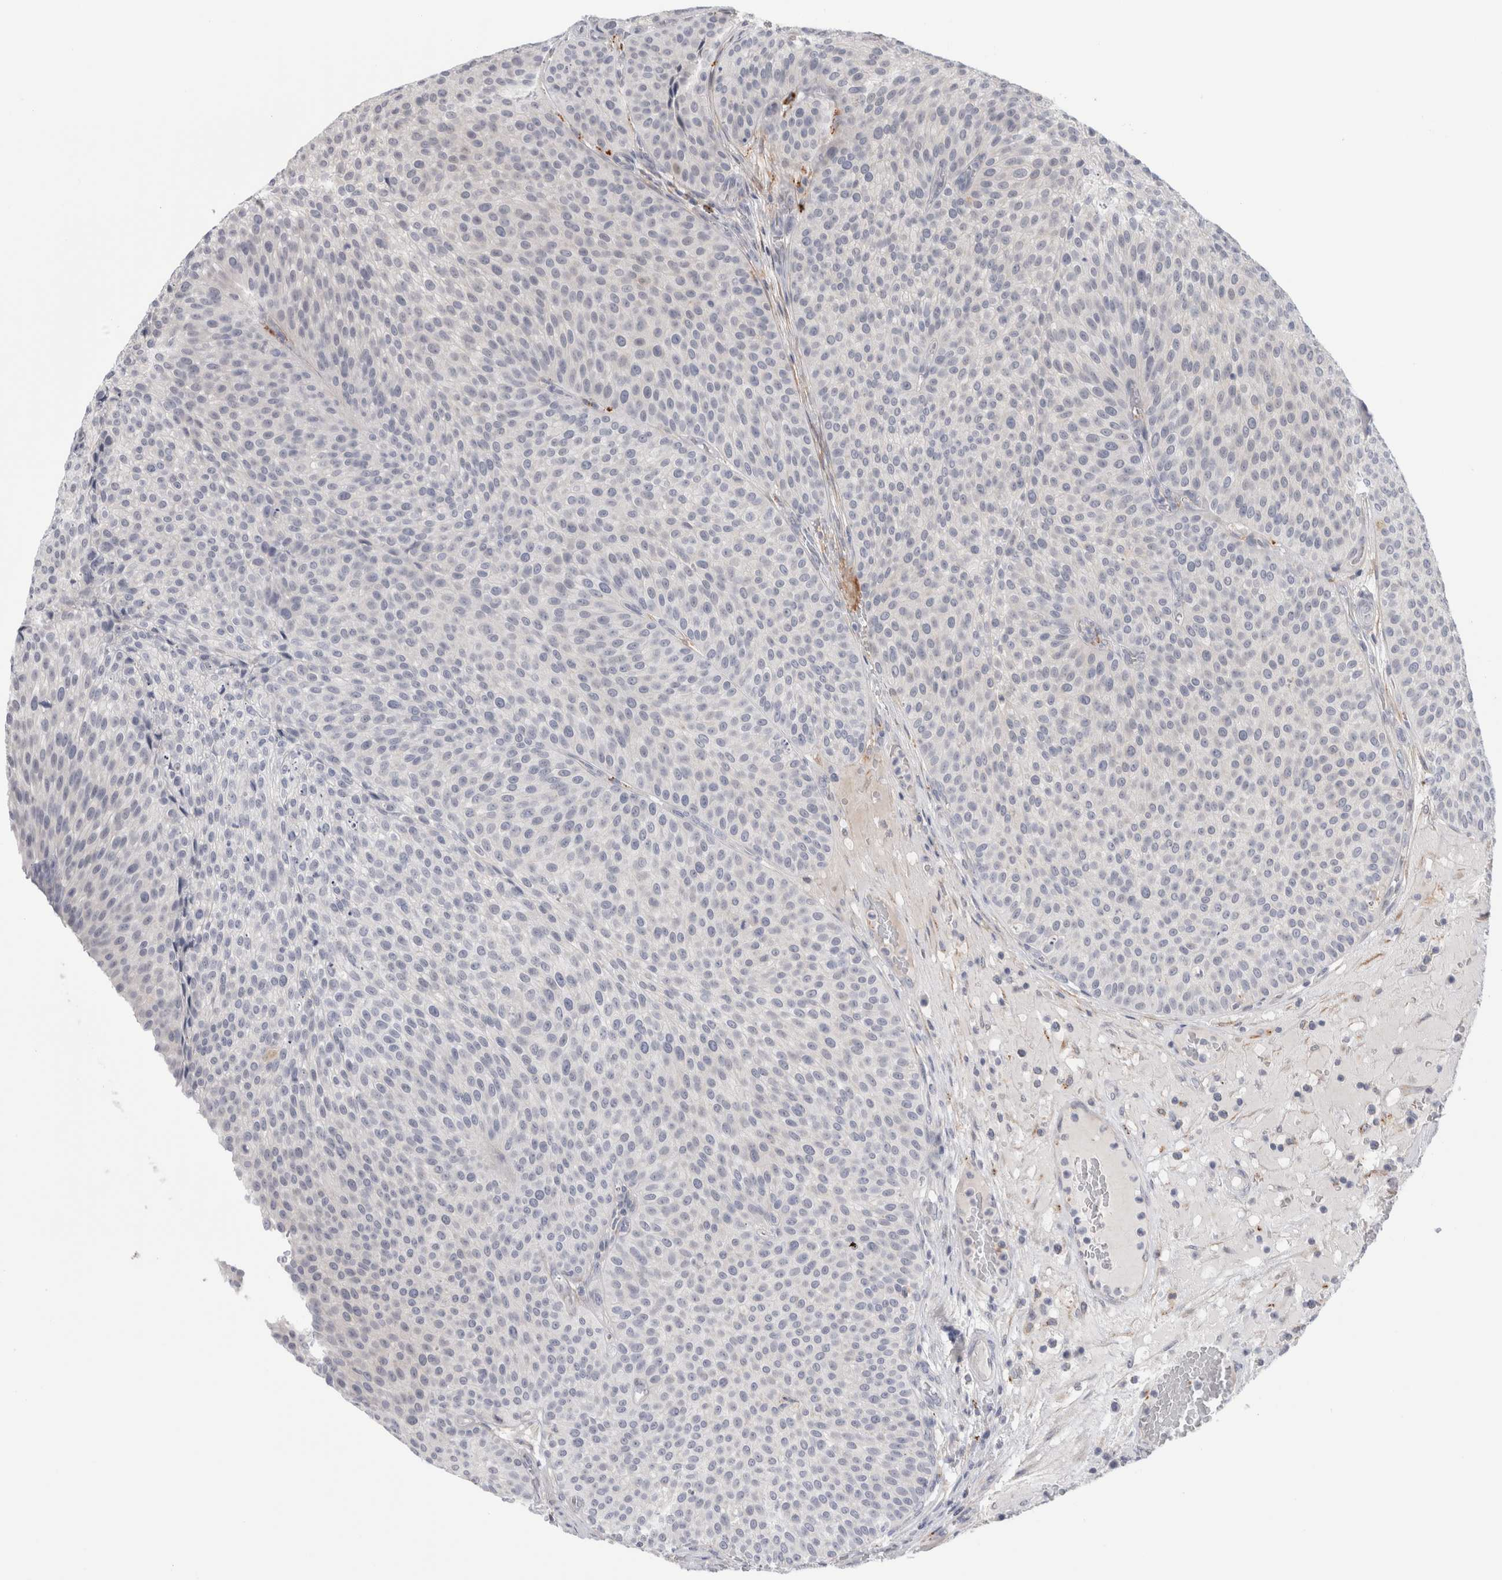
{"staining": {"intensity": "negative", "quantity": "none", "location": "none"}, "tissue": "urothelial cancer", "cell_type": "Tumor cells", "image_type": "cancer", "snomed": [{"axis": "morphology", "description": "Normal tissue, NOS"}, {"axis": "morphology", "description": "Urothelial carcinoma, Low grade"}, {"axis": "topography", "description": "Smooth muscle"}, {"axis": "topography", "description": "Urinary bladder"}], "caption": "A micrograph of low-grade urothelial carcinoma stained for a protein demonstrates no brown staining in tumor cells.", "gene": "ANKMY1", "patient": {"sex": "male", "age": 60}}